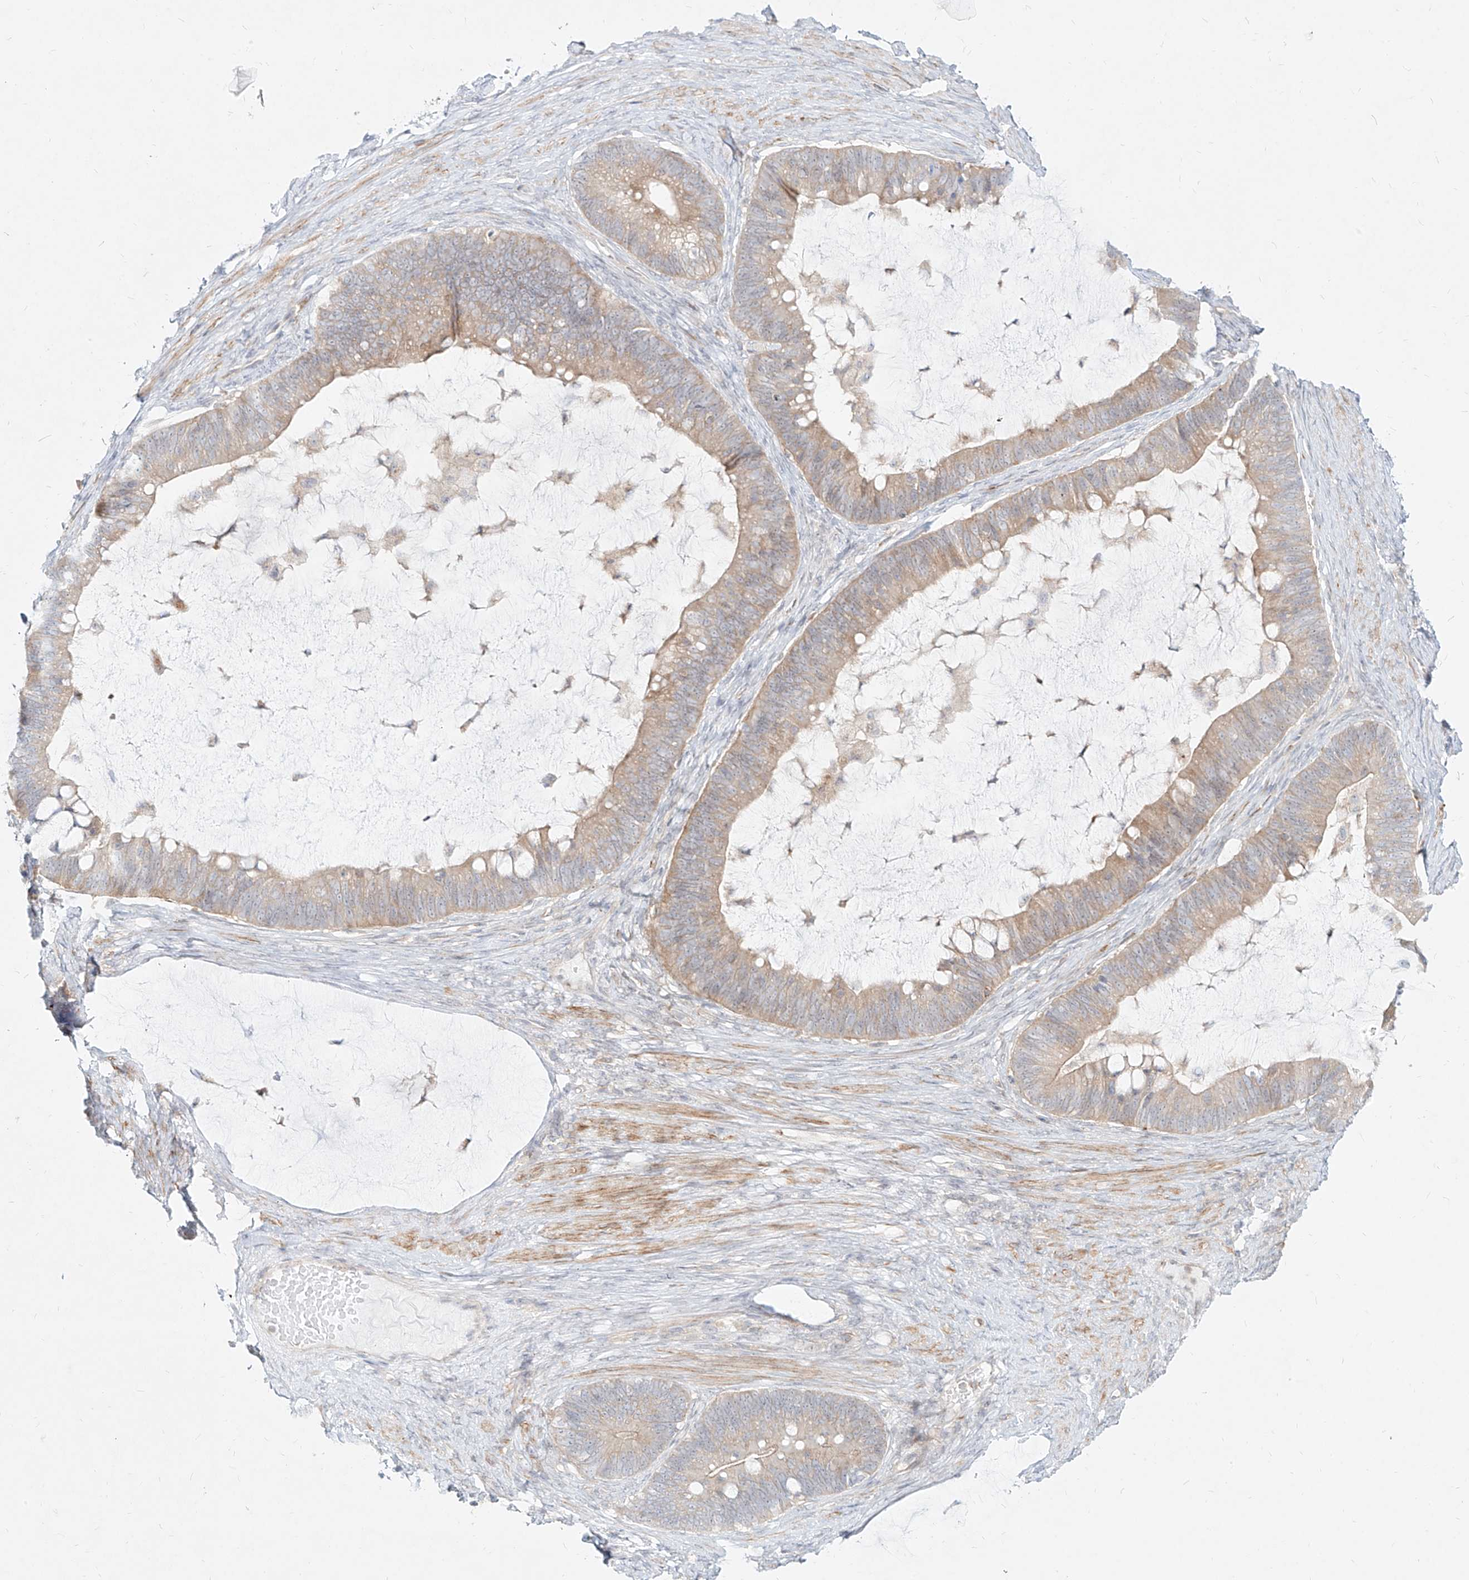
{"staining": {"intensity": "weak", "quantity": ">75%", "location": "cytoplasmic/membranous"}, "tissue": "ovarian cancer", "cell_type": "Tumor cells", "image_type": "cancer", "snomed": [{"axis": "morphology", "description": "Cystadenocarcinoma, mucinous, NOS"}, {"axis": "topography", "description": "Ovary"}], "caption": "The immunohistochemical stain highlights weak cytoplasmic/membranous positivity in tumor cells of mucinous cystadenocarcinoma (ovarian) tissue.", "gene": "SLC2A12", "patient": {"sex": "female", "age": 61}}